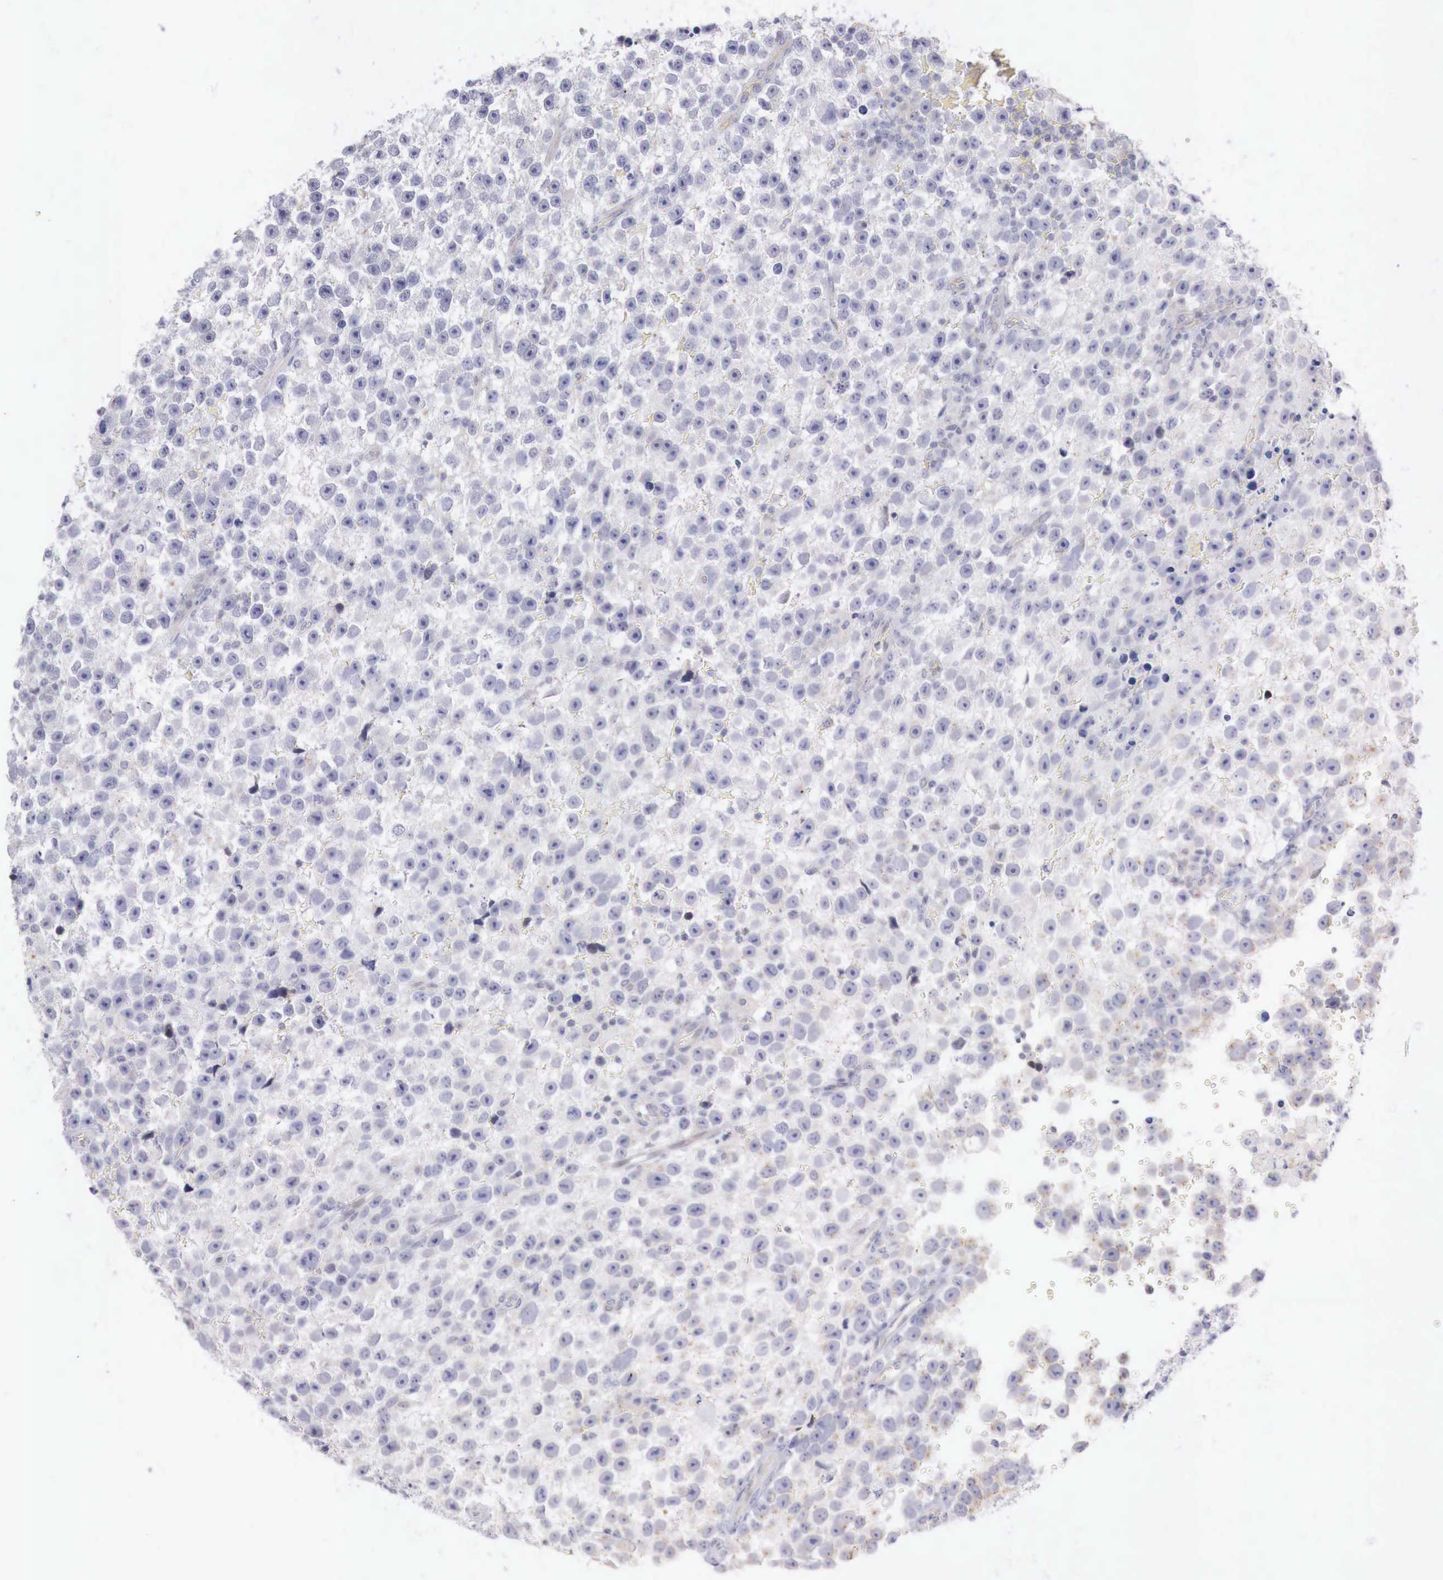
{"staining": {"intensity": "negative", "quantity": "none", "location": "none"}, "tissue": "testis cancer", "cell_type": "Tumor cells", "image_type": "cancer", "snomed": [{"axis": "morphology", "description": "Seminoma, NOS"}, {"axis": "topography", "description": "Testis"}], "caption": "High magnification brightfield microscopy of testis seminoma stained with DAB (3,3'-diaminobenzidine) (brown) and counterstained with hematoxylin (blue): tumor cells show no significant positivity.", "gene": "TRIM13", "patient": {"sex": "male", "age": 33}}